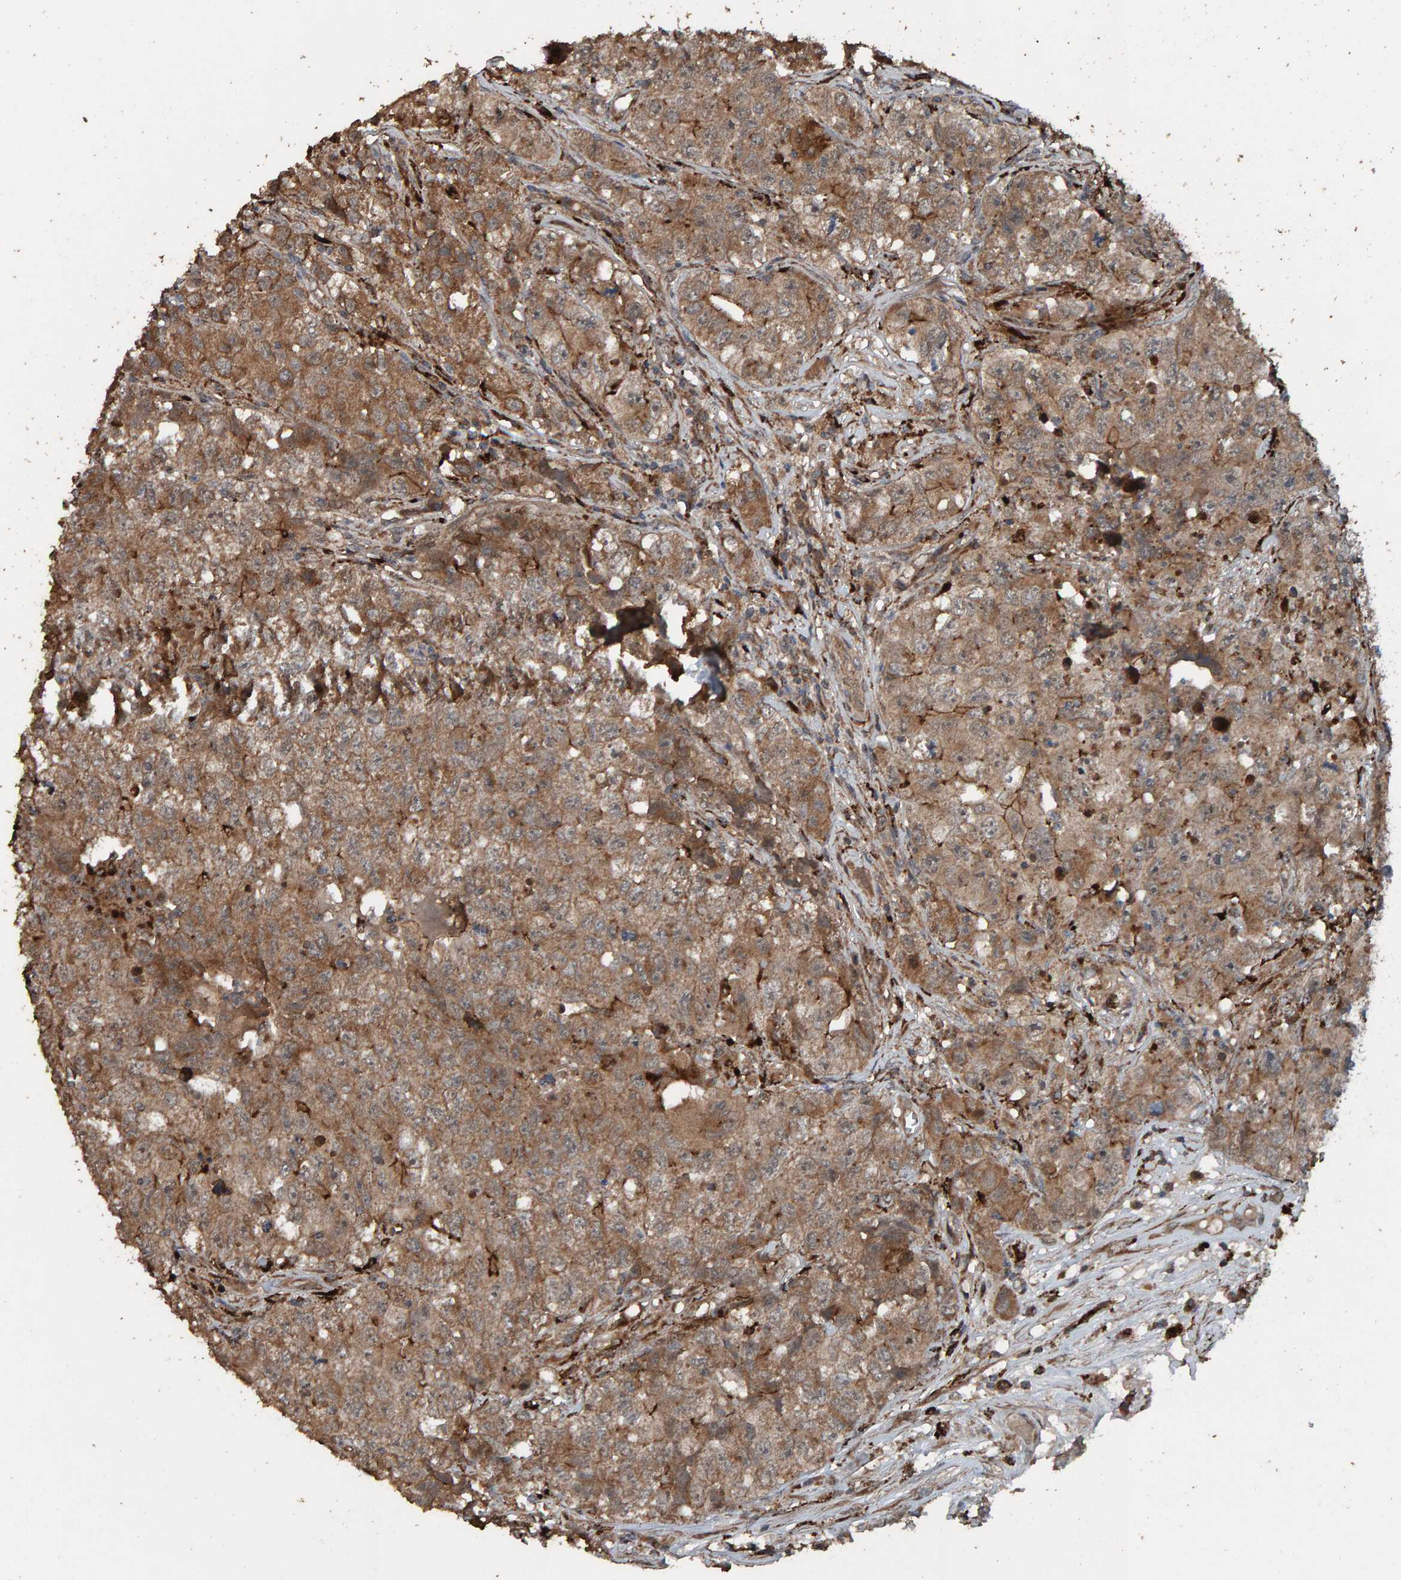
{"staining": {"intensity": "moderate", "quantity": ">75%", "location": "cytoplasmic/membranous"}, "tissue": "testis cancer", "cell_type": "Tumor cells", "image_type": "cancer", "snomed": [{"axis": "morphology", "description": "Seminoma, NOS"}, {"axis": "morphology", "description": "Carcinoma, Embryonal, NOS"}, {"axis": "topography", "description": "Testis"}], "caption": "Seminoma (testis) stained with a brown dye reveals moderate cytoplasmic/membranous positive staining in approximately >75% of tumor cells.", "gene": "DUS1L", "patient": {"sex": "male", "age": 43}}